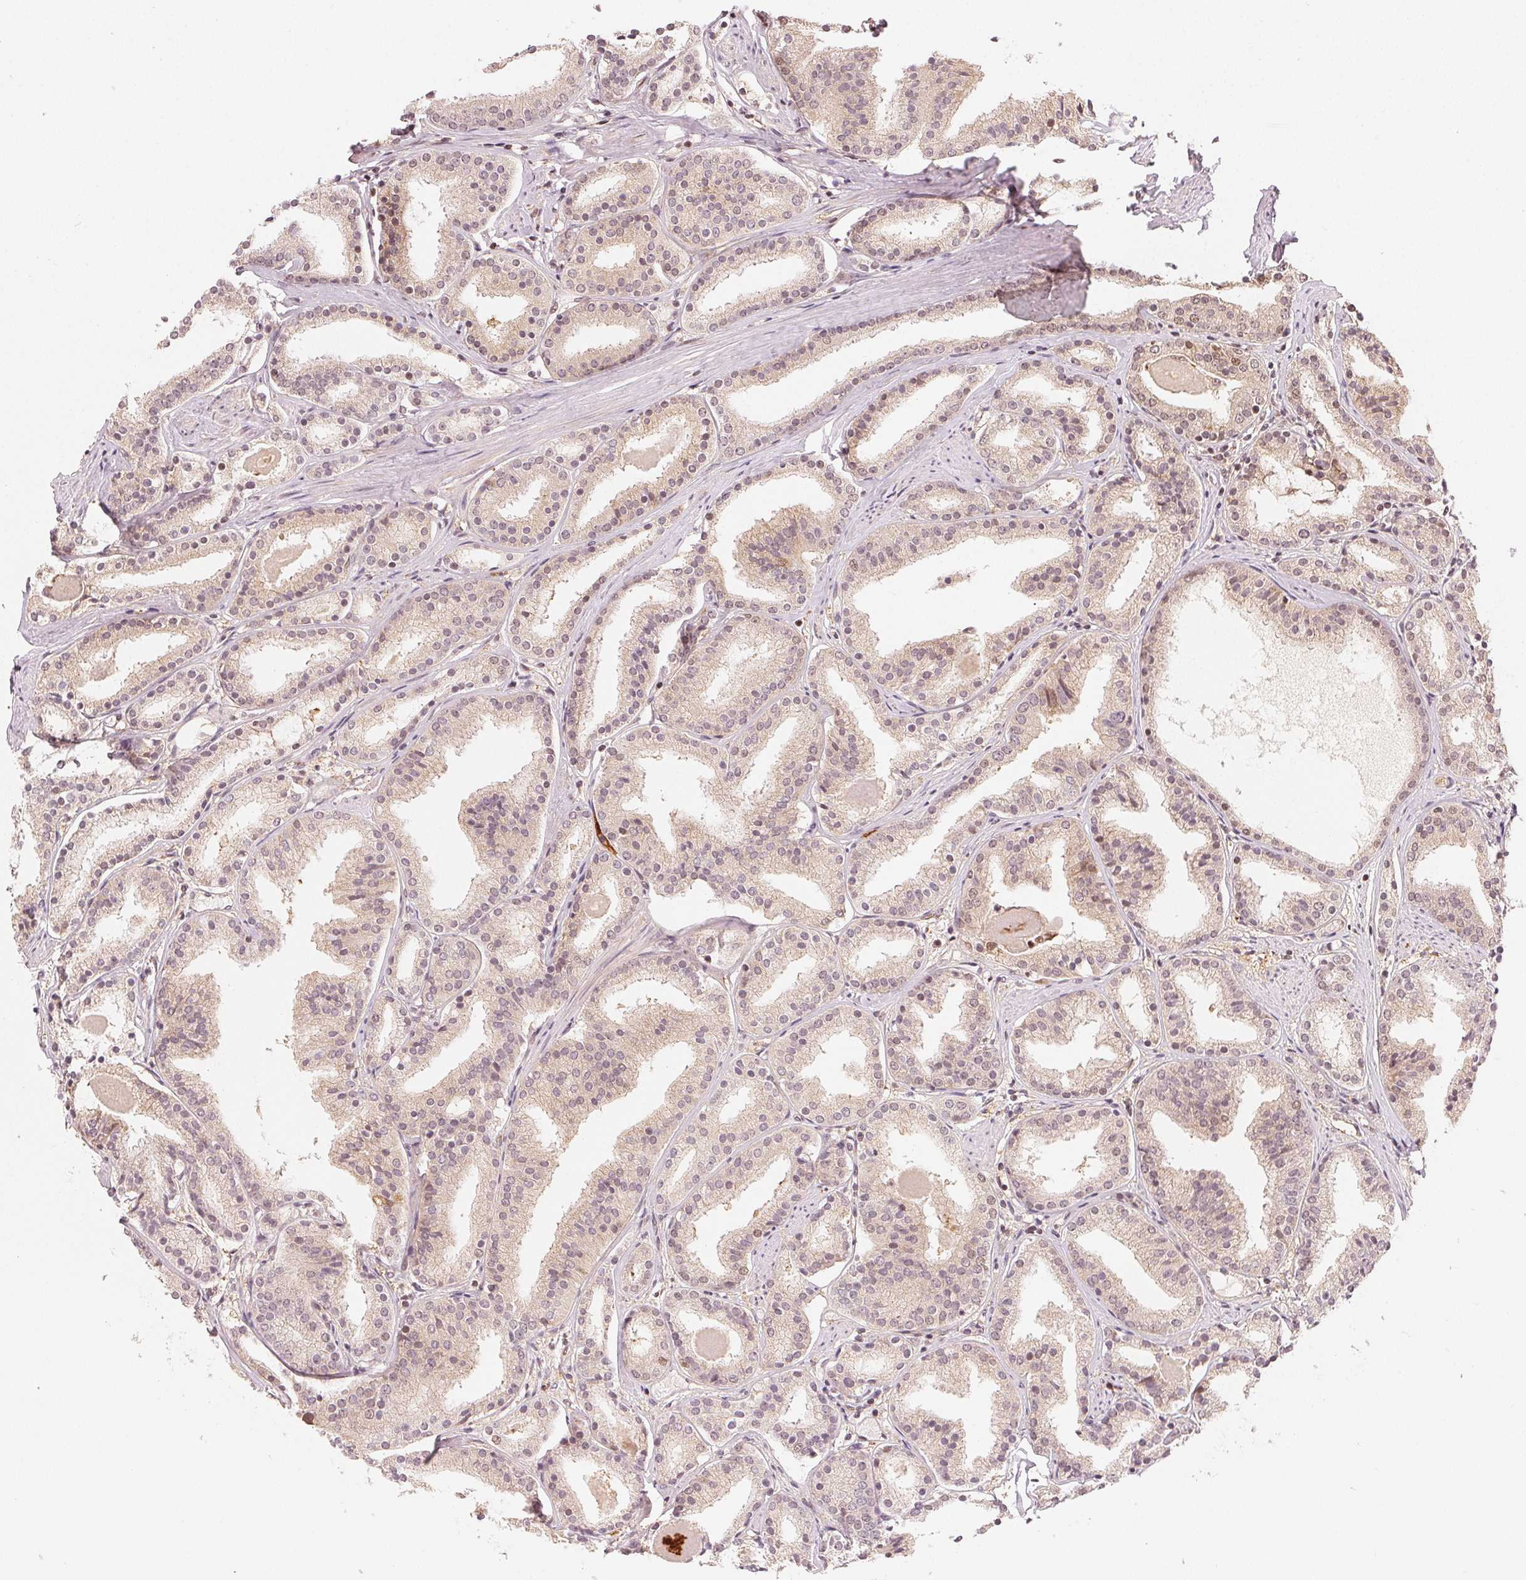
{"staining": {"intensity": "weak", "quantity": "25%-75%", "location": "cytoplasmic/membranous"}, "tissue": "prostate cancer", "cell_type": "Tumor cells", "image_type": "cancer", "snomed": [{"axis": "morphology", "description": "Adenocarcinoma, High grade"}, {"axis": "topography", "description": "Prostate"}], "caption": "This is an image of immunohistochemistry staining of high-grade adenocarcinoma (prostate), which shows weak staining in the cytoplasmic/membranous of tumor cells.", "gene": "PRKN", "patient": {"sex": "male", "age": 63}}